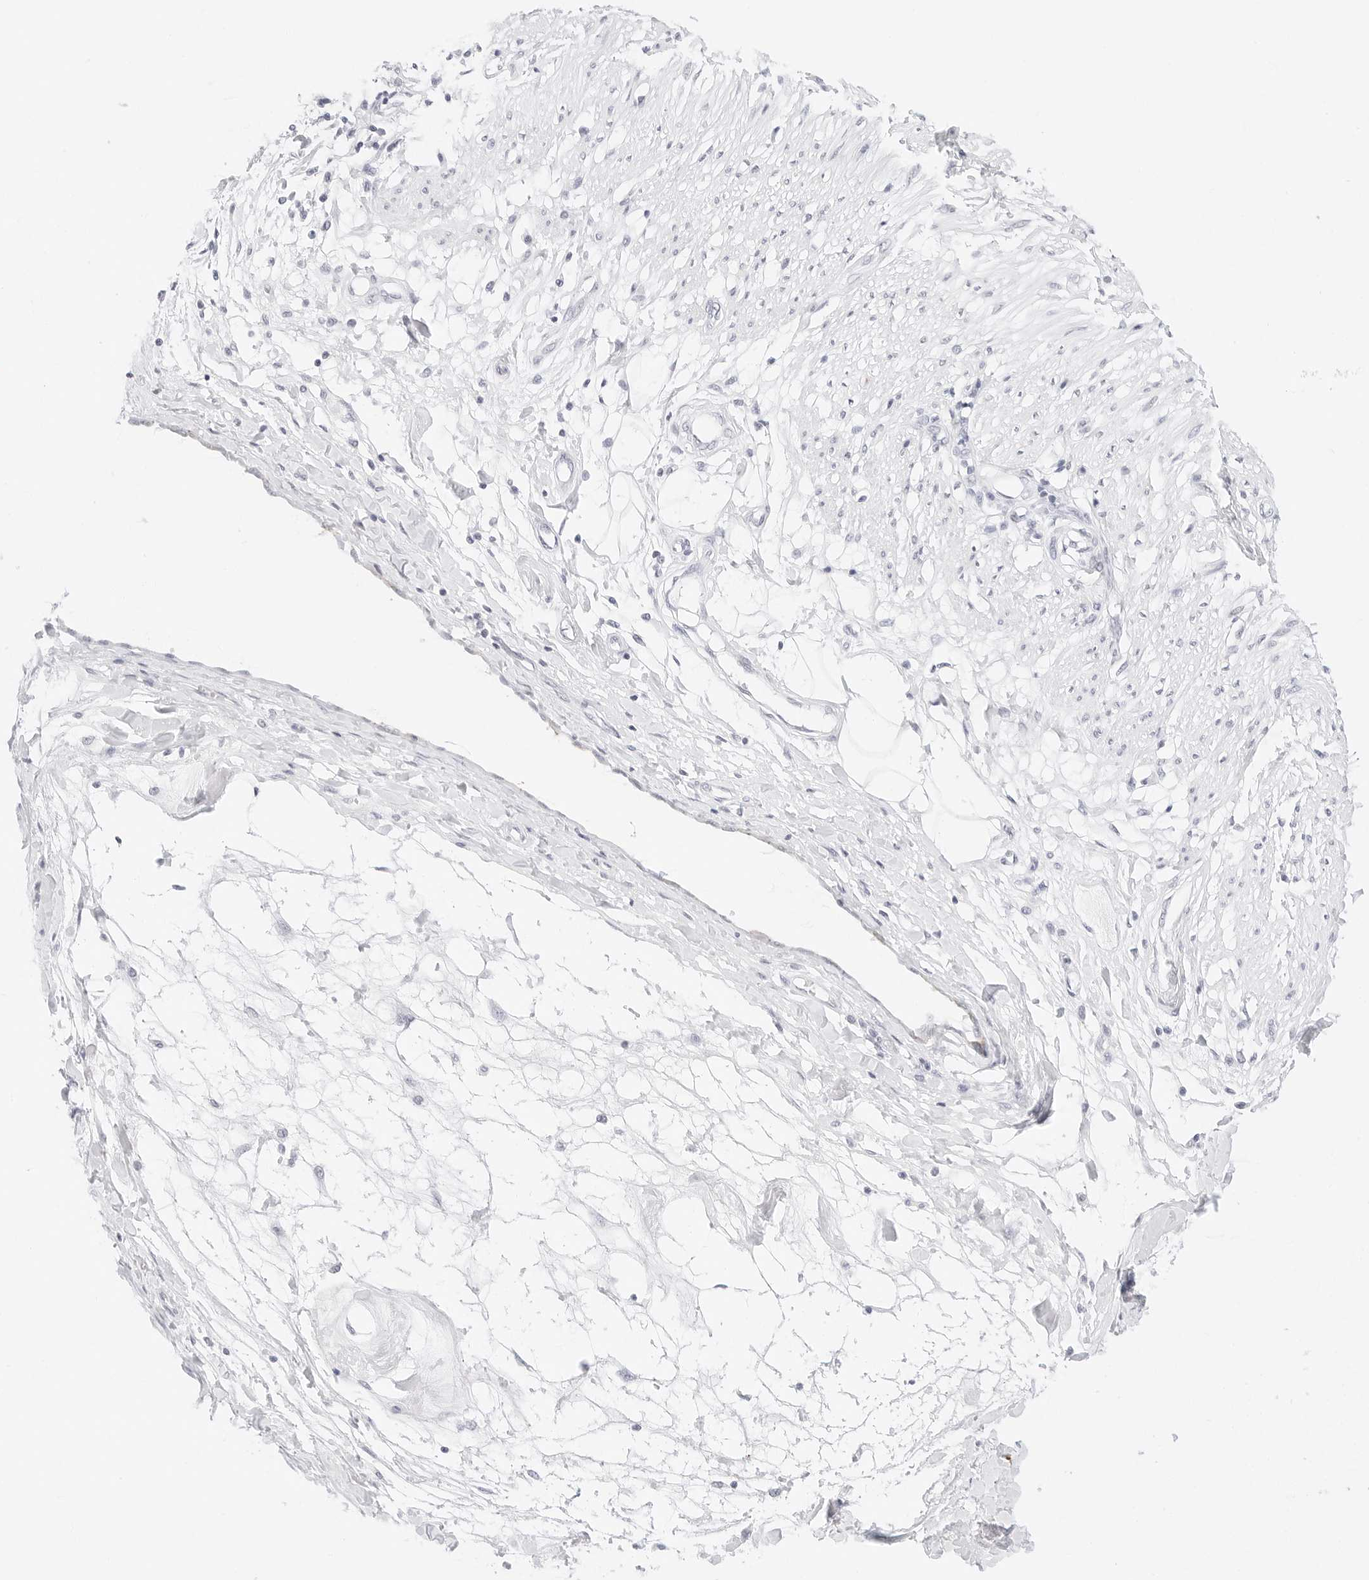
{"staining": {"intensity": "negative", "quantity": "none", "location": "none"}, "tissue": "smooth muscle", "cell_type": "Smooth muscle cells", "image_type": "normal", "snomed": [{"axis": "morphology", "description": "Normal tissue, NOS"}, {"axis": "morphology", "description": "Adenocarcinoma, NOS"}, {"axis": "topography", "description": "Smooth muscle"}, {"axis": "topography", "description": "Colon"}], "caption": "The micrograph exhibits no significant staining in smooth muscle cells of smooth muscle. (DAB (3,3'-diaminobenzidine) immunohistochemistry with hematoxylin counter stain).", "gene": "CDH1", "patient": {"sex": "male", "age": 14}}